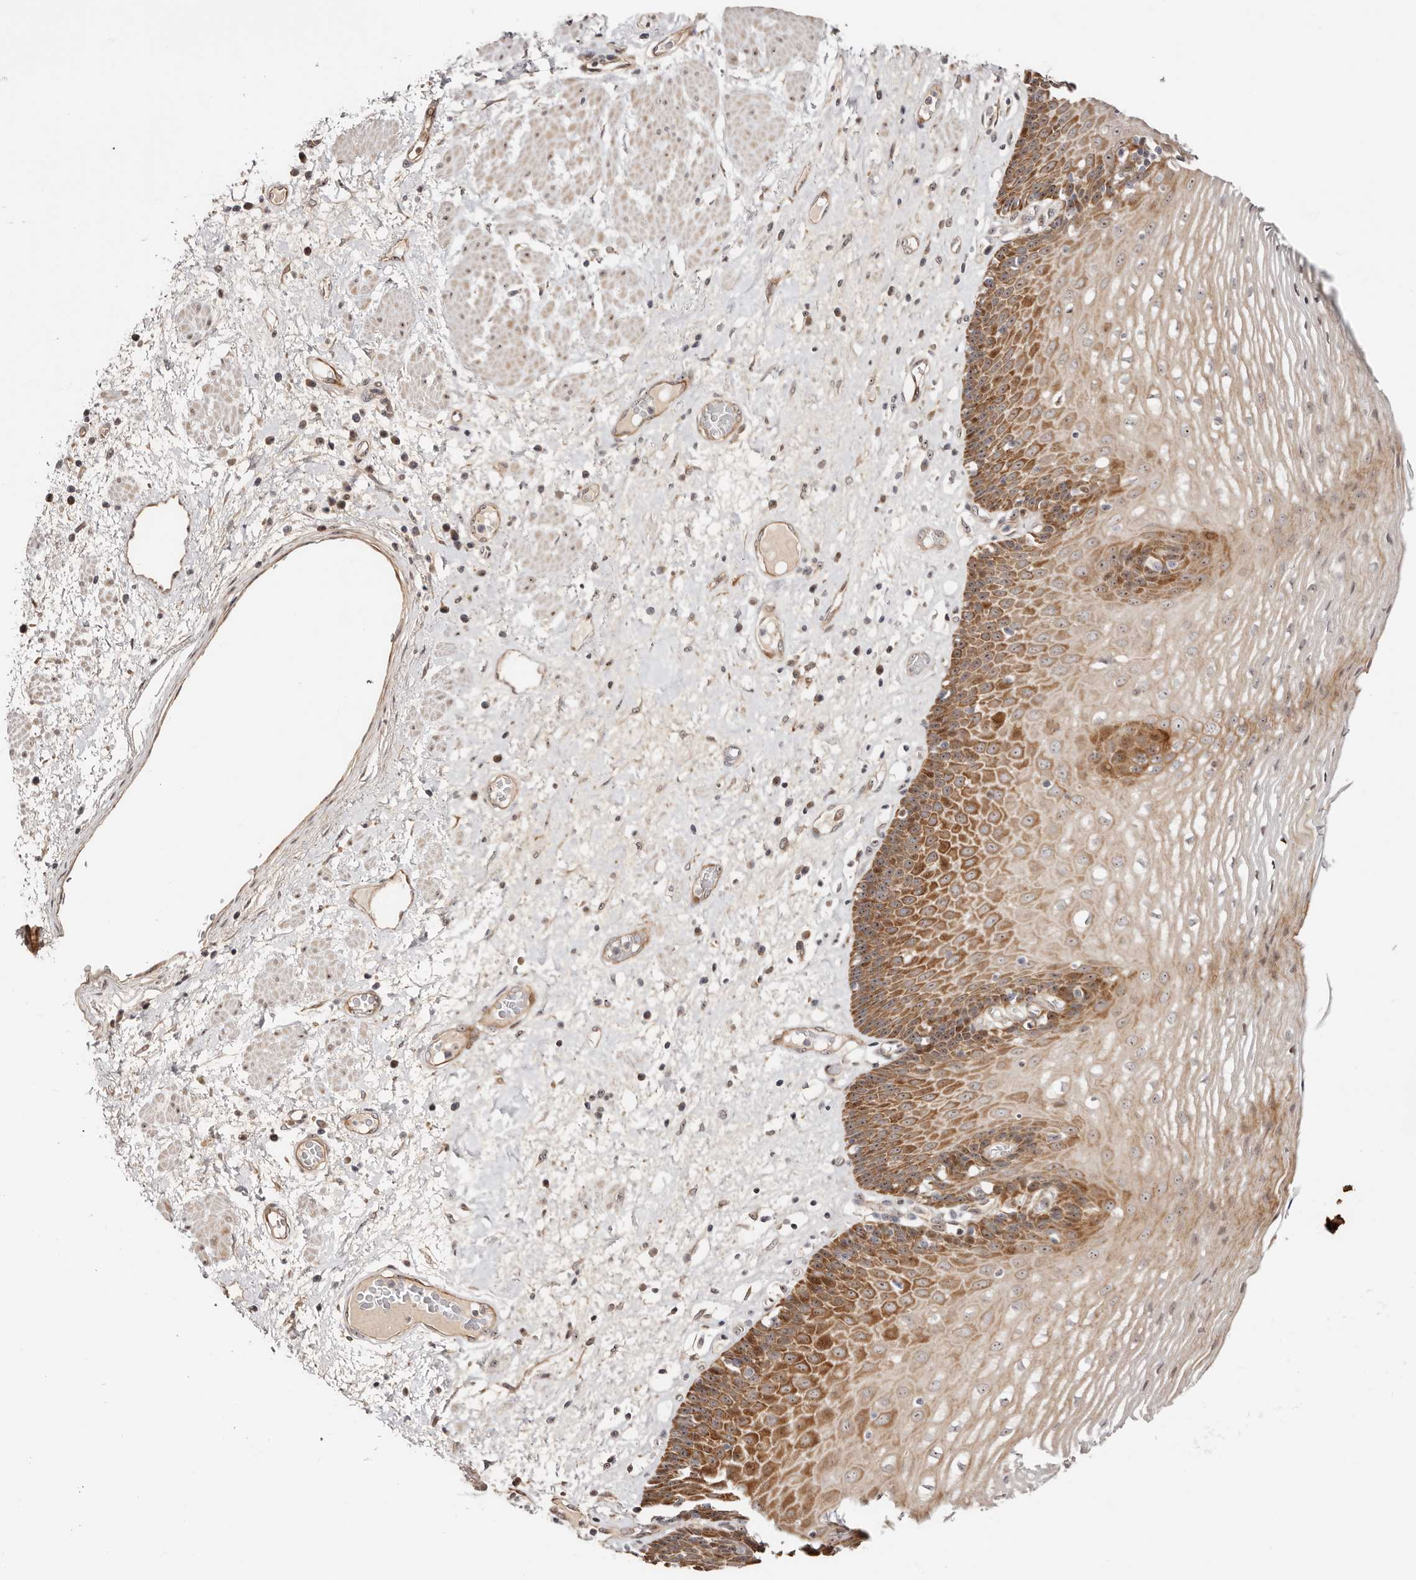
{"staining": {"intensity": "moderate", "quantity": "25%-75%", "location": "cytoplasmic/membranous,nuclear"}, "tissue": "esophagus", "cell_type": "Squamous epithelial cells", "image_type": "normal", "snomed": [{"axis": "morphology", "description": "Normal tissue, NOS"}, {"axis": "morphology", "description": "Adenocarcinoma, NOS"}, {"axis": "topography", "description": "Esophagus"}], "caption": "An IHC image of normal tissue is shown. Protein staining in brown highlights moderate cytoplasmic/membranous,nuclear positivity in esophagus within squamous epithelial cells.", "gene": "ODF2L", "patient": {"sex": "male", "age": 62}}